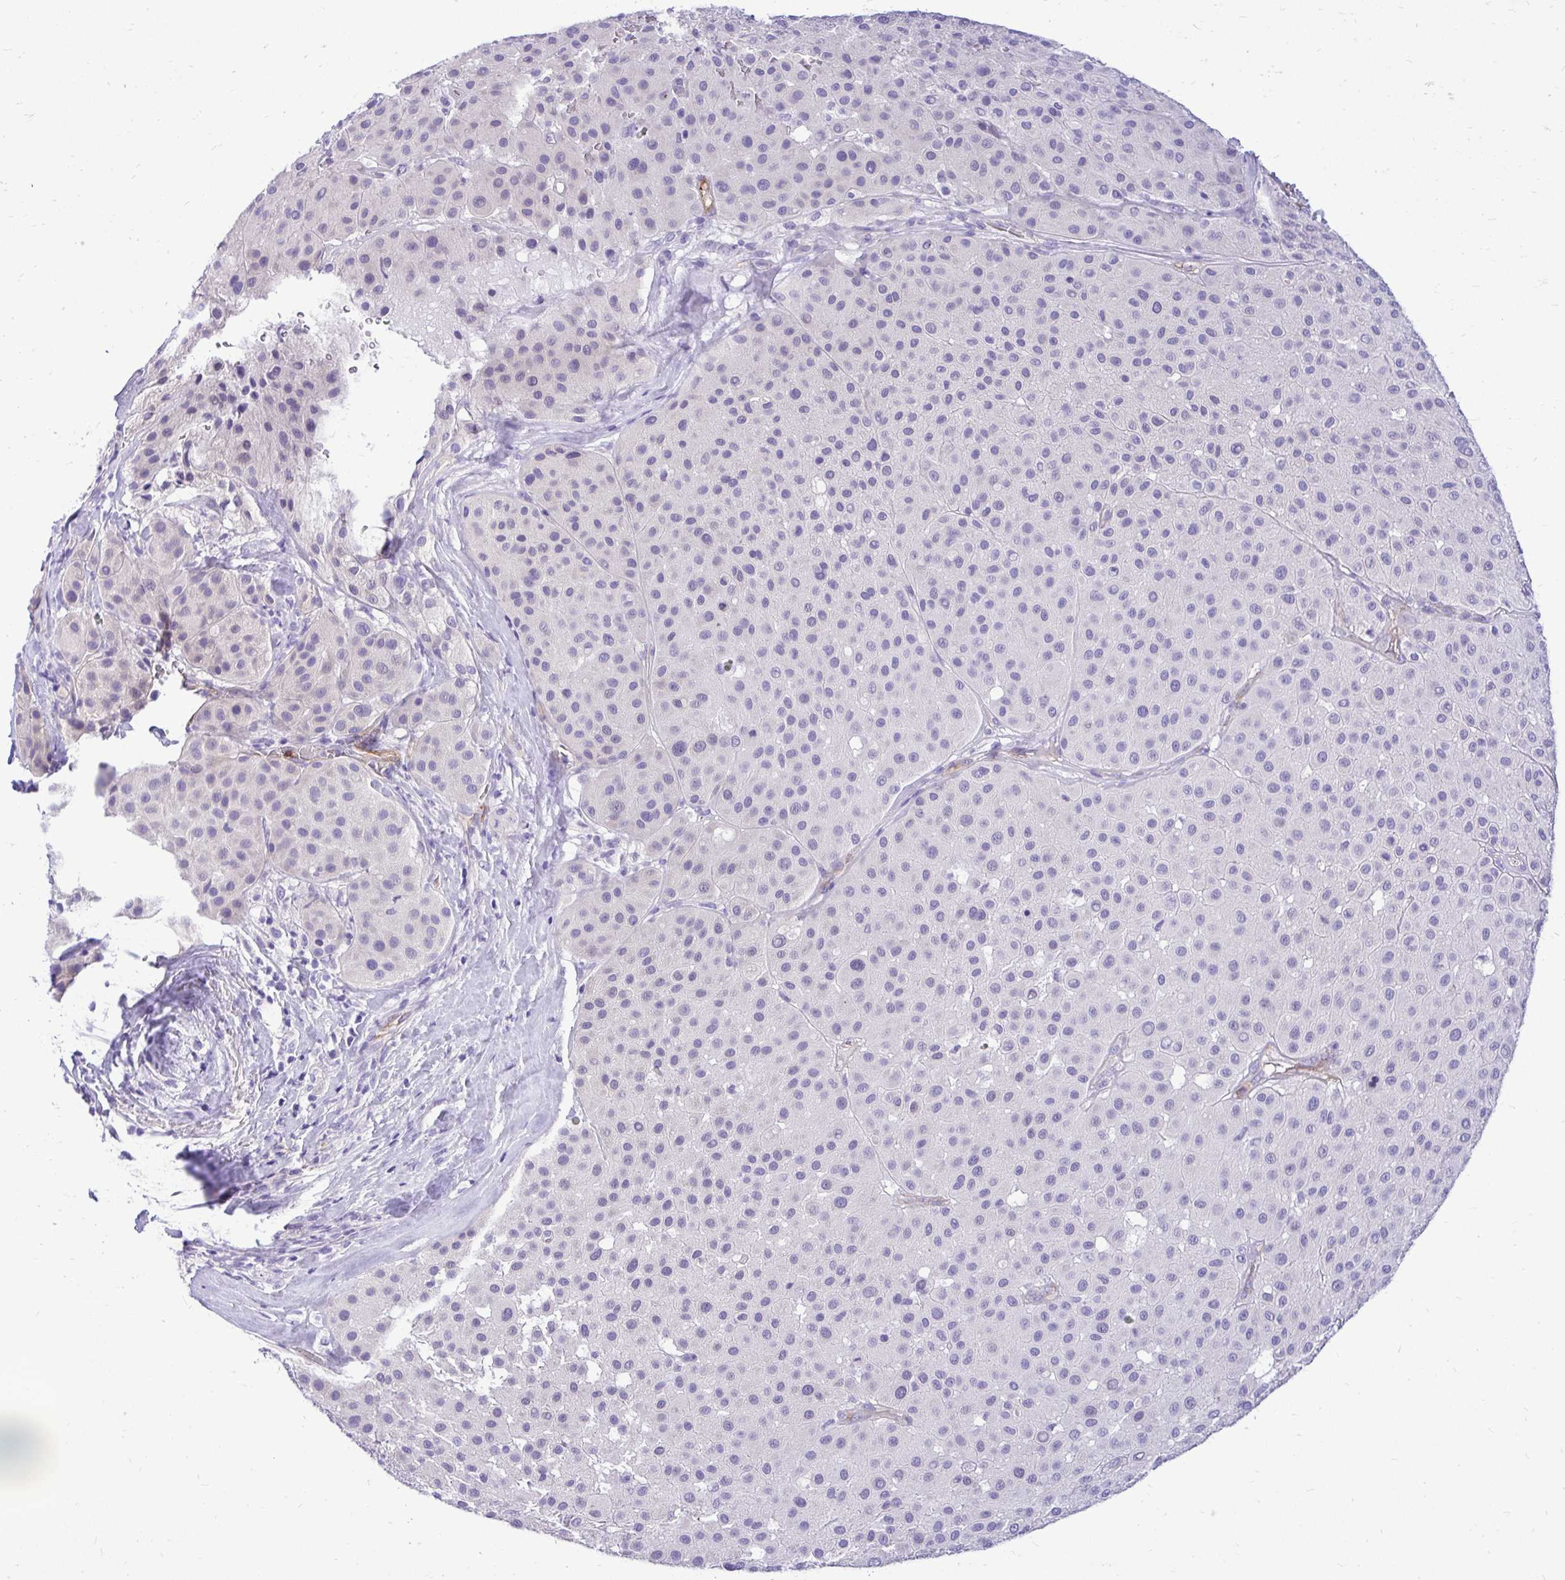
{"staining": {"intensity": "negative", "quantity": "none", "location": "none"}, "tissue": "melanoma", "cell_type": "Tumor cells", "image_type": "cancer", "snomed": [{"axis": "morphology", "description": "Malignant melanoma, Metastatic site"}, {"axis": "topography", "description": "Smooth muscle"}], "caption": "There is no significant positivity in tumor cells of melanoma. (Stains: DAB (3,3'-diaminobenzidine) IHC with hematoxylin counter stain, Microscopy: brightfield microscopy at high magnification).", "gene": "ABCG2", "patient": {"sex": "male", "age": 41}}